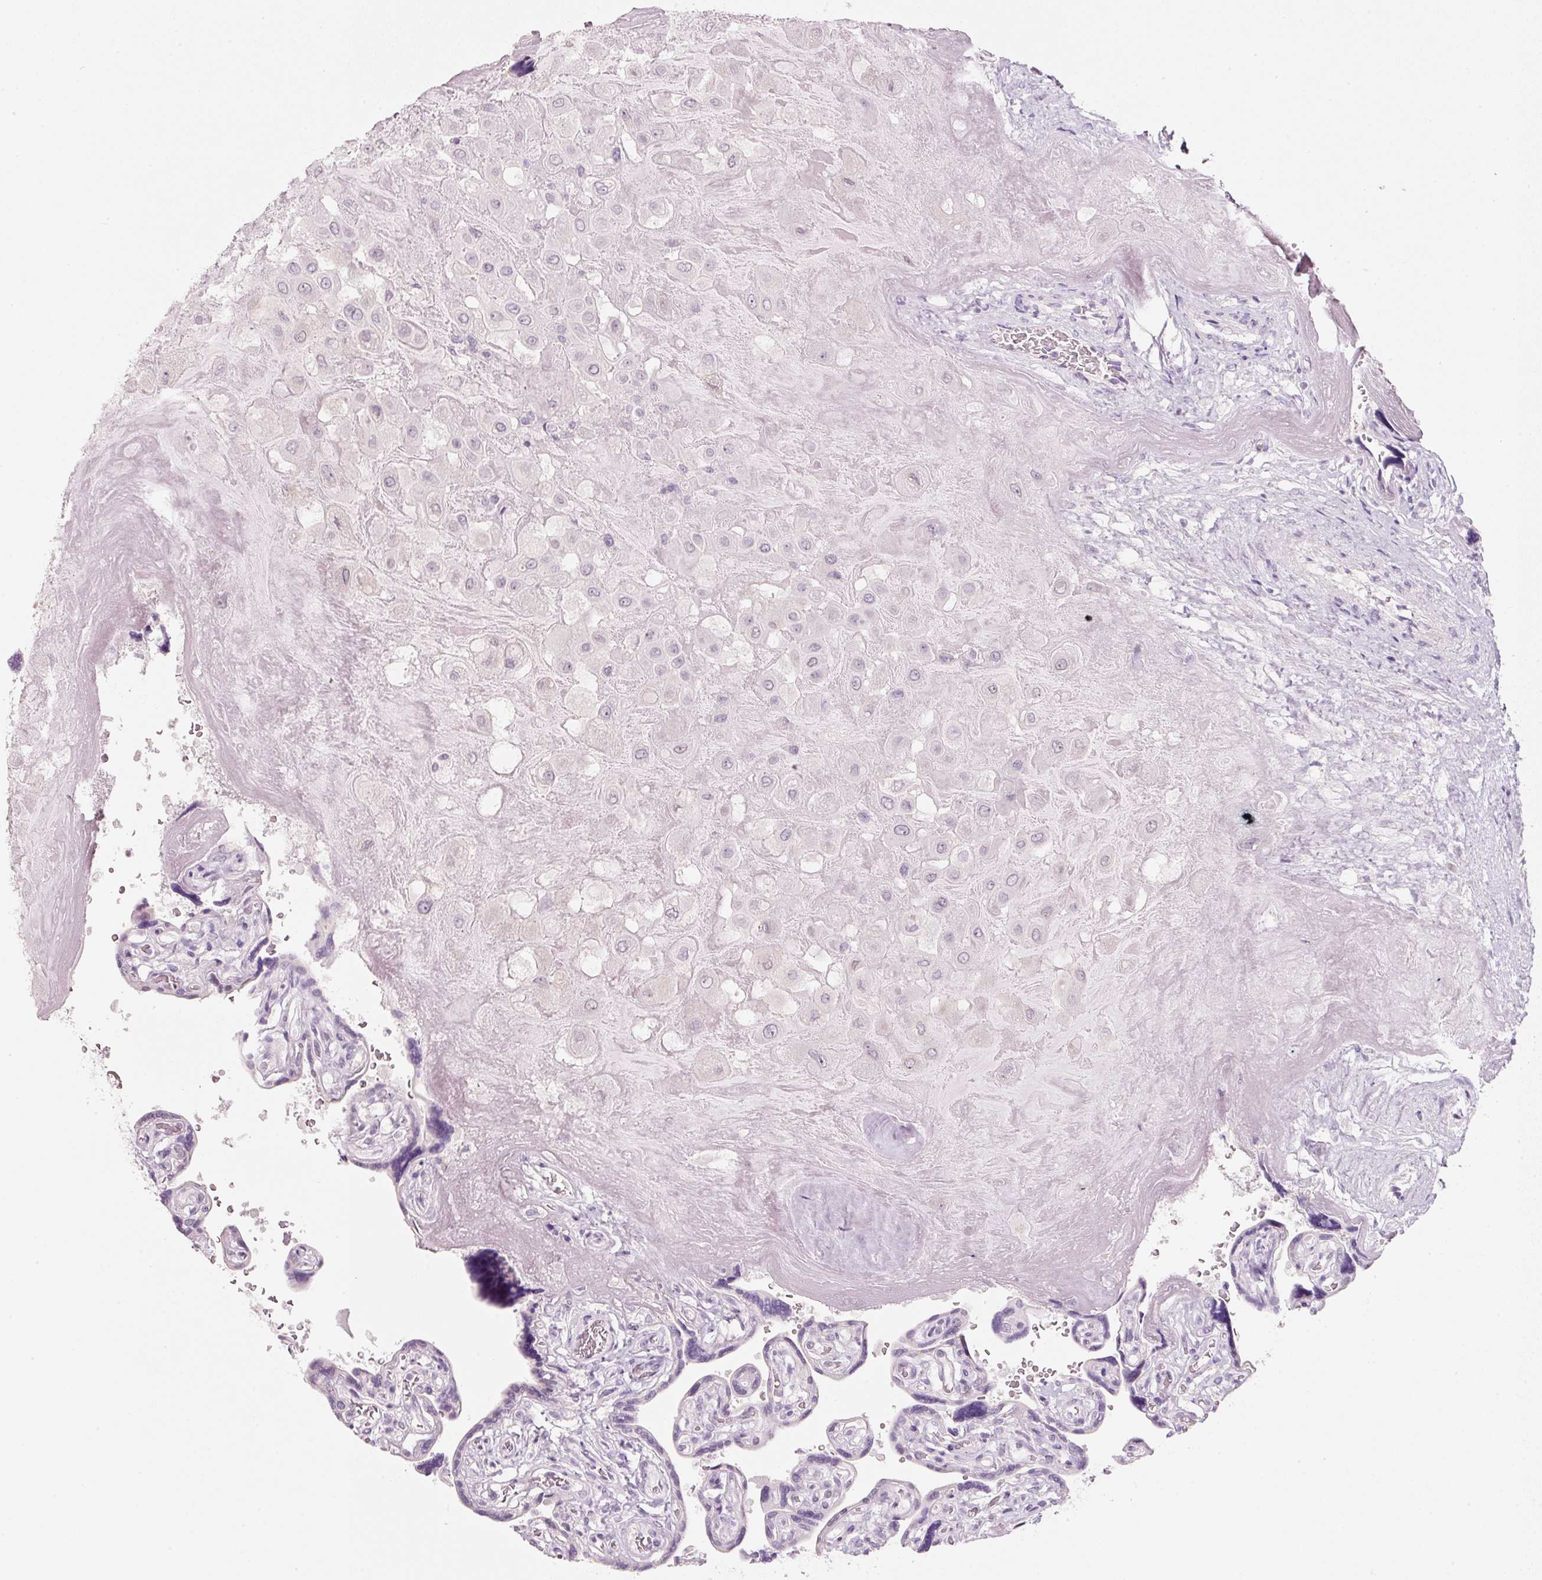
{"staining": {"intensity": "negative", "quantity": "none", "location": "none"}, "tissue": "placenta", "cell_type": "Decidual cells", "image_type": "normal", "snomed": [{"axis": "morphology", "description": "Normal tissue, NOS"}, {"axis": "topography", "description": "Placenta"}], "caption": "IHC image of unremarkable placenta stained for a protein (brown), which shows no positivity in decidual cells.", "gene": "ENSG00000206549", "patient": {"sex": "female", "age": 32}}